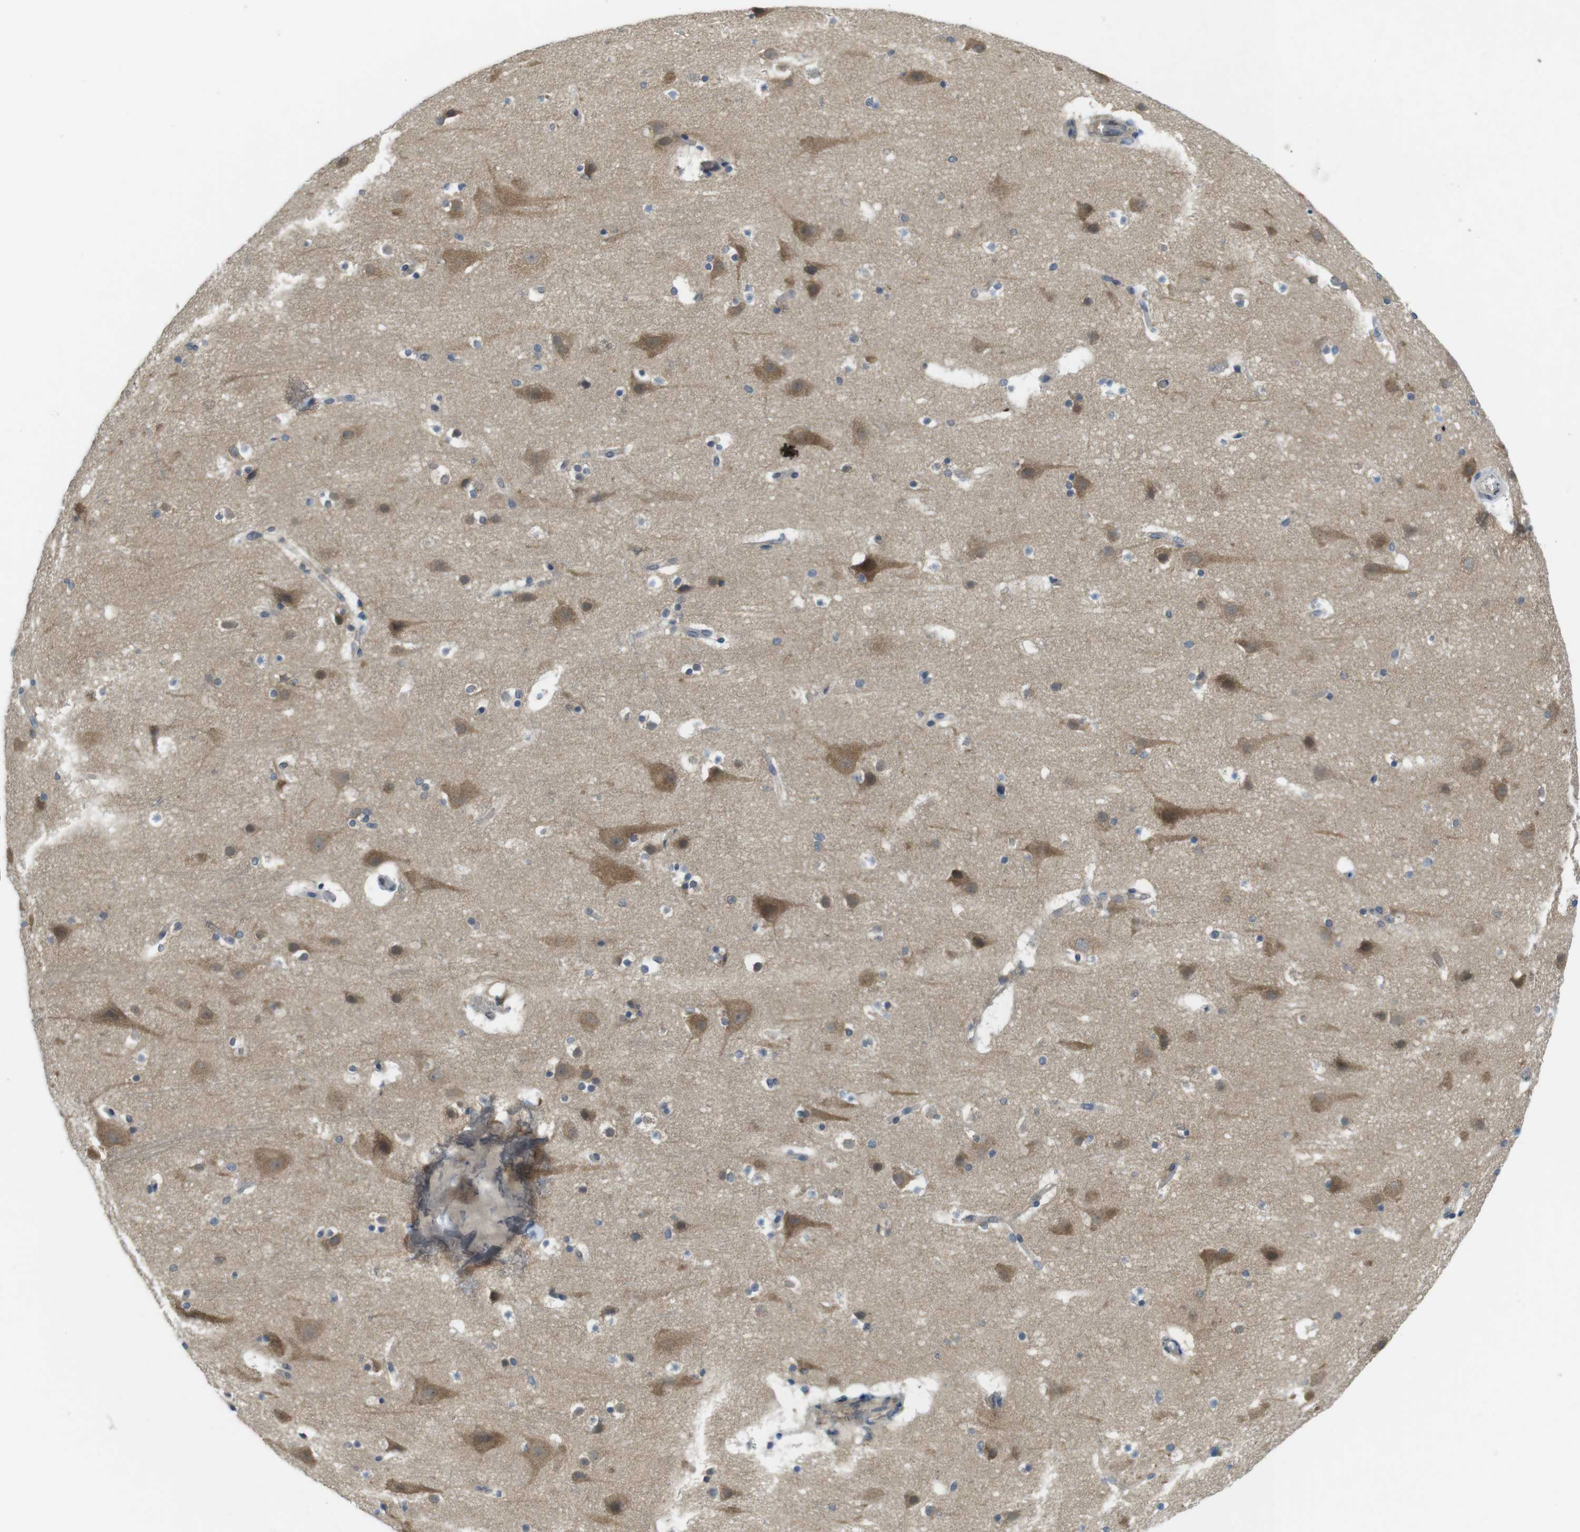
{"staining": {"intensity": "weak", "quantity": "25%-75%", "location": "cytoplasmic/membranous"}, "tissue": "cerebral cortex", "cell_type": "Endothelial cells", "image_type": "normal", "snomed": [{"axis": "morphology", "description": "Normal tissue, NOS"}, {"axis": "topography", "description": "Cerebral cortex"}], "caption": "The immunohistochemical stain shows weak cytoplasmic/membranous positivity in endothelial cells of unremarkable cerebral cortex. The protein of interest is shown in brown color, while the nuclei are stained blue.", "gene": "SUGT1", "patient": {"sex": "male", "age": 45}}